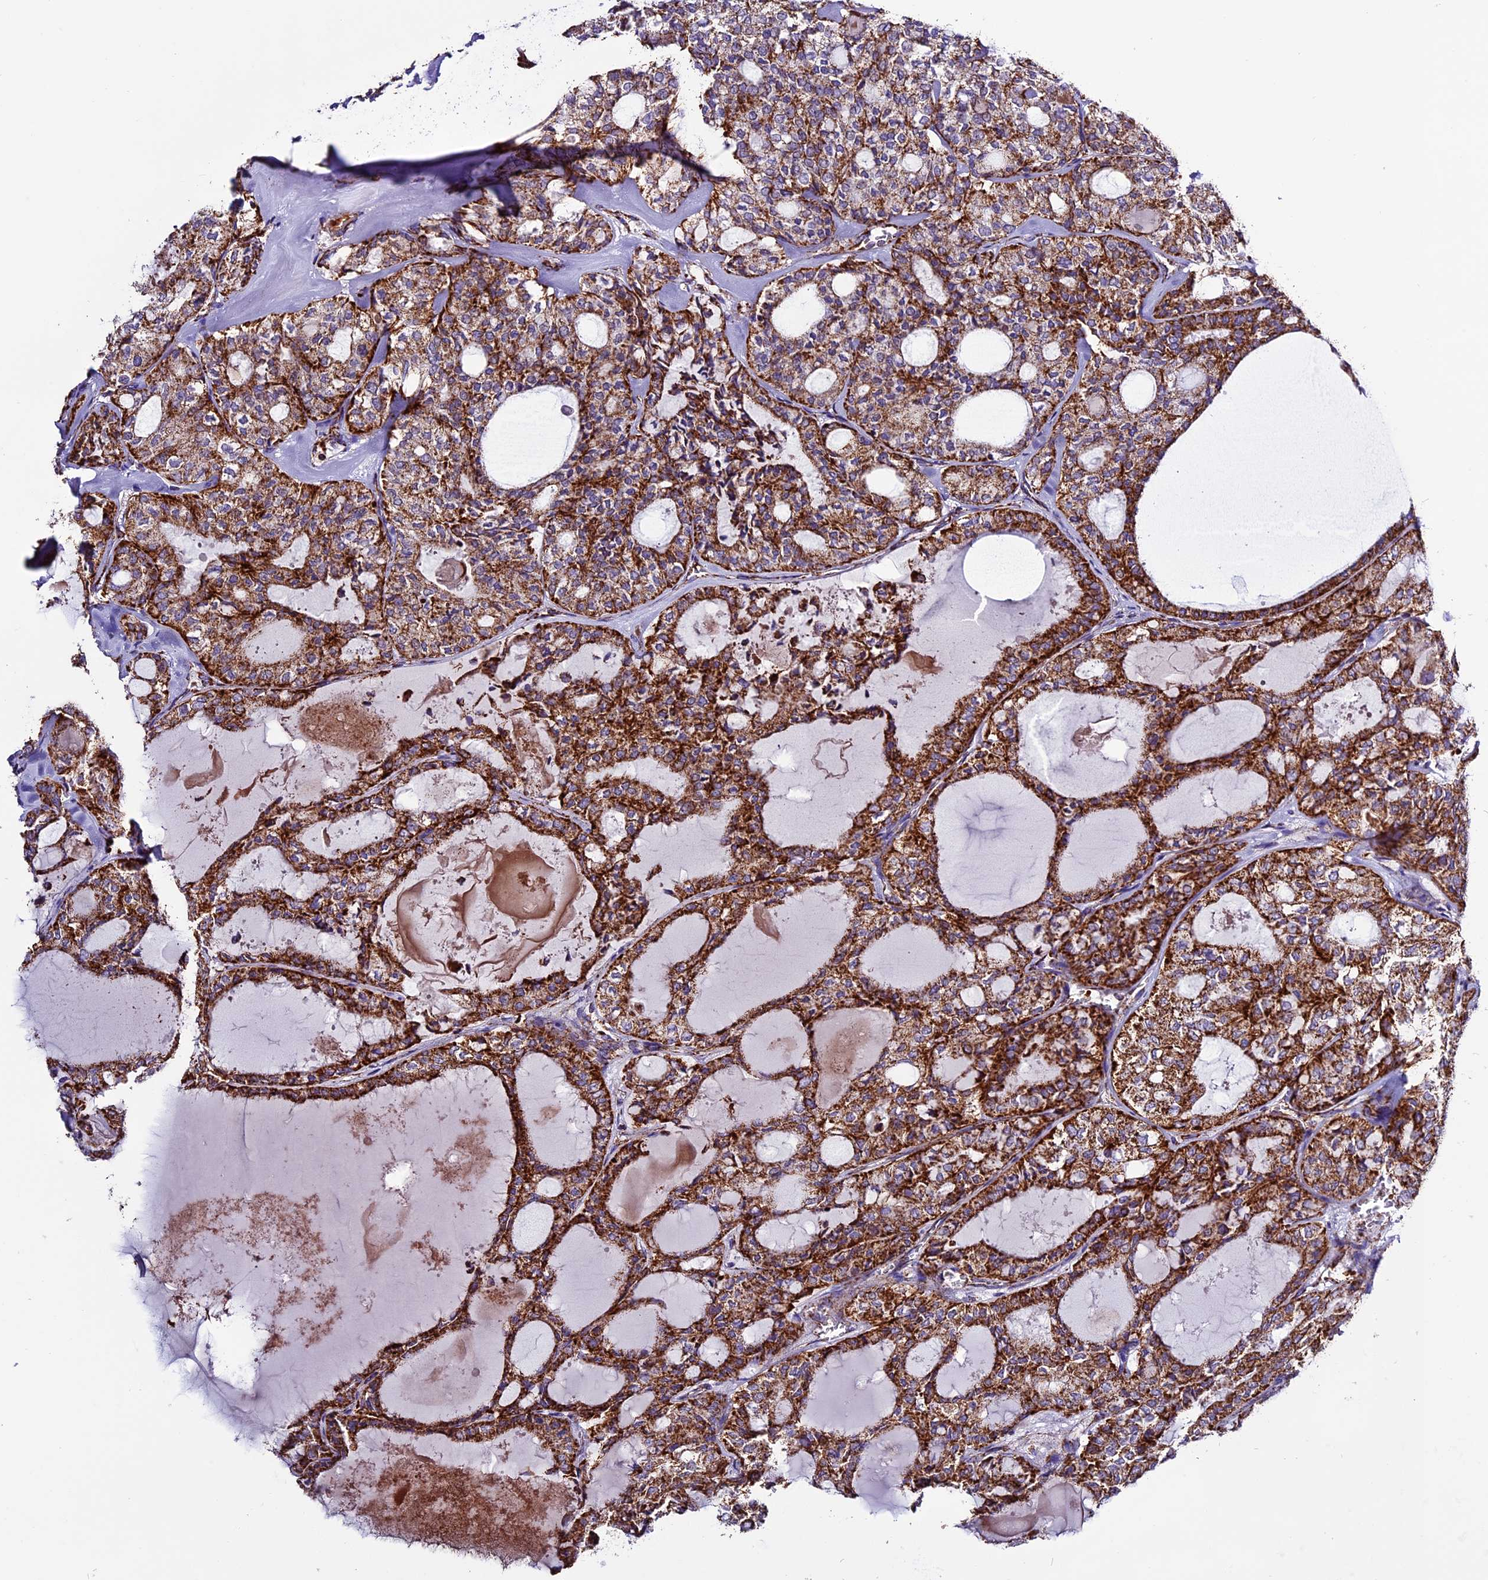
{"staining": {"intensity": "strong", "quantity": ">75%", "location": "cytoplasmic/membranous"}, "tissue": "thyroid cancer", "cell_type": "Tumor cells", "image_type": "cancer", "snomed": [{"axis": "morphology", "description": "Follicular adenoma carcinoma, NOS"}, {"axis": "topography", "description": "Thyroid gland"}], "caption": "A brown stain highlights strong cytoplasmic/membranous staining of a protein in thyroid cancer (follicular adenoma carcinoma) tumor cells.", "gene": "CX3CL1", "patient": {"sex": "male", "age": 75}}